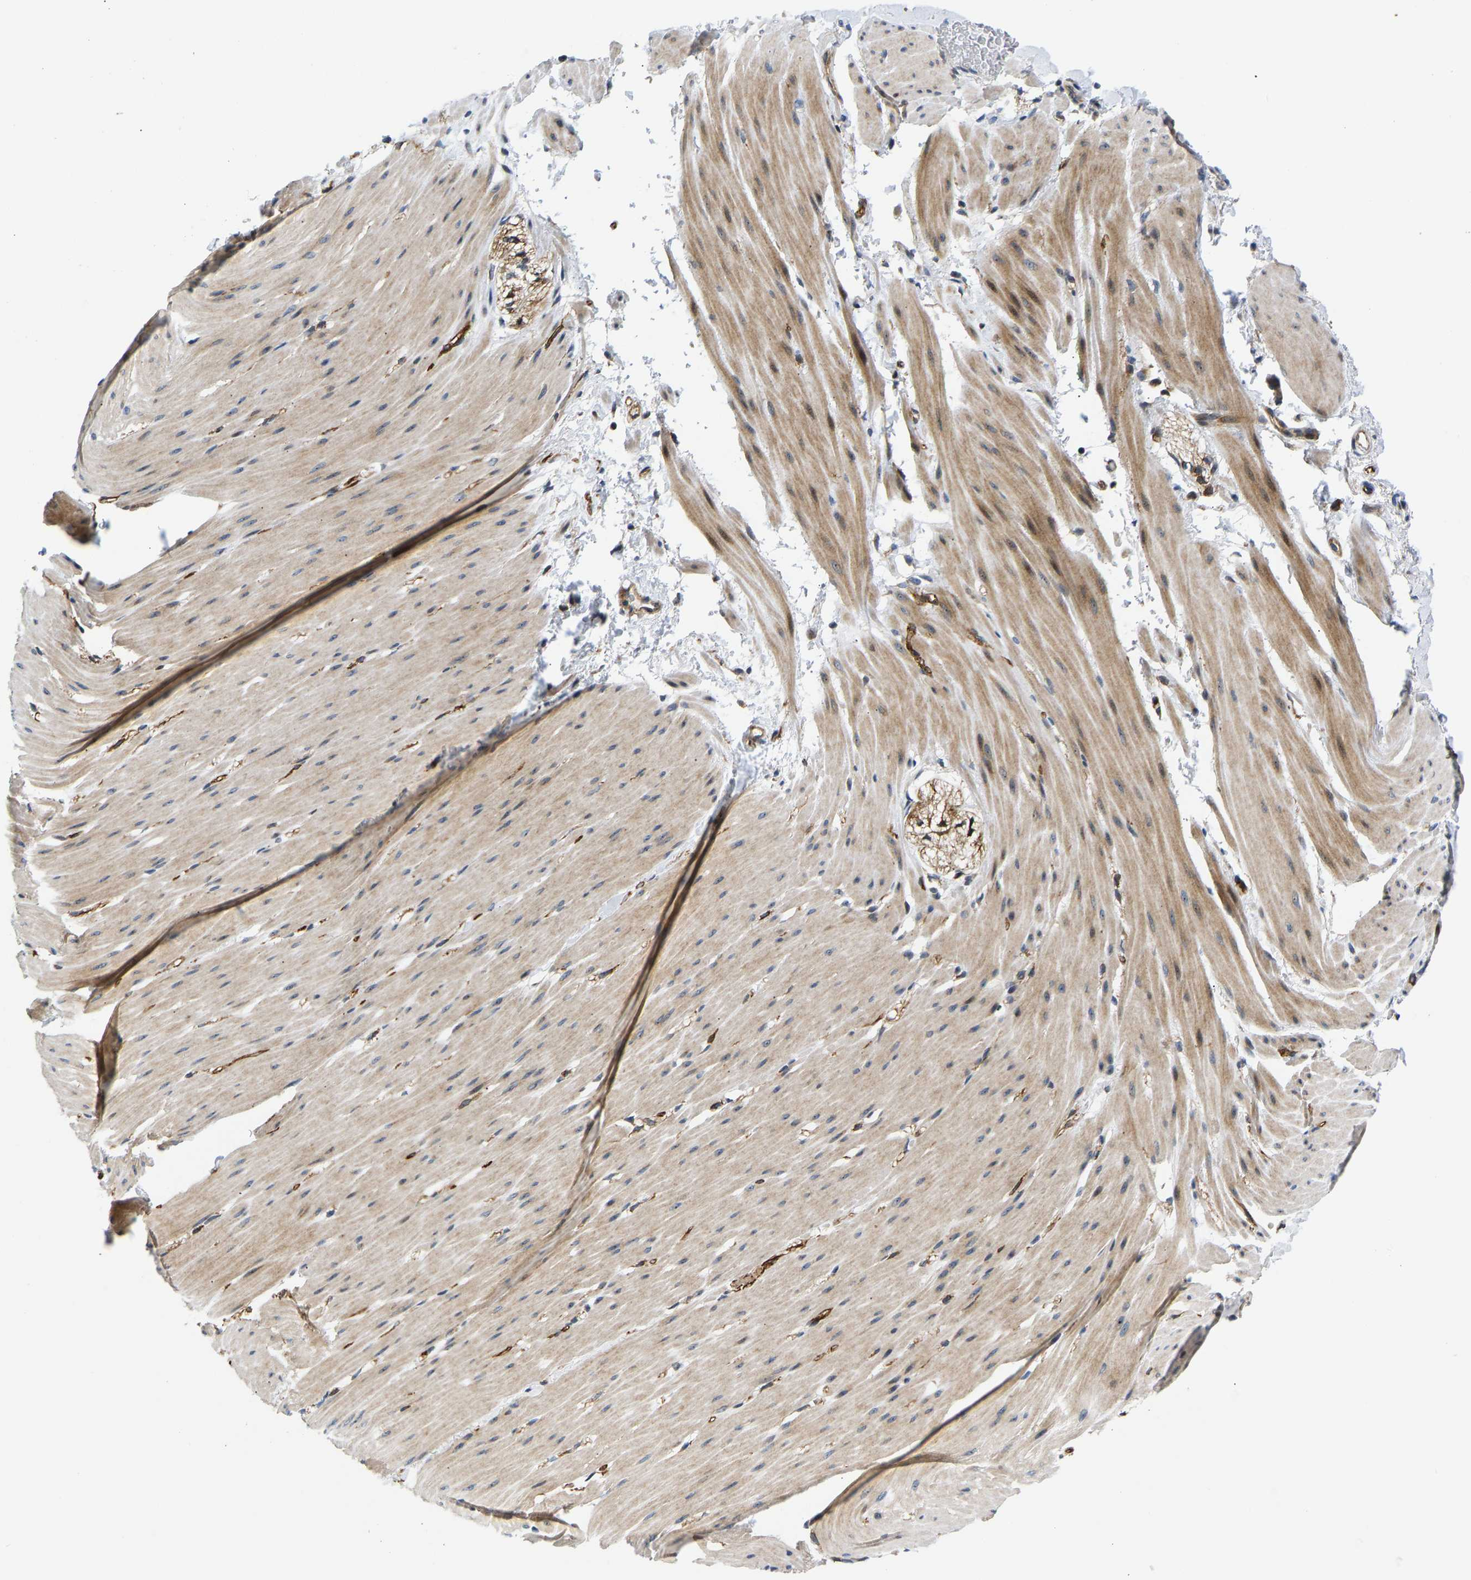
{"staining": {"intensity": "moderate", "quantity": ">75%", "location": "cytoplasmic/membranous"}, "tissue": "smooth muscle", "cell_type": "Smooth muscle cells", "image_type": "normal", "snomed": [{"axis": "morphology", "description": "Normal tissue, NOS"}, {"axis": "topography", "description": "Smooth muscle"}, {"axis": "topography", "description": "Colon"}], "caption": "About >75% of smooth muscle cells in benign human smooth muscle reveal moderate cytoplasmic/membranous protein staining as visualized by brown immunohistochemical staining.", "gene": "RESF1", "patient": {"sex": "male", "age": 67}}